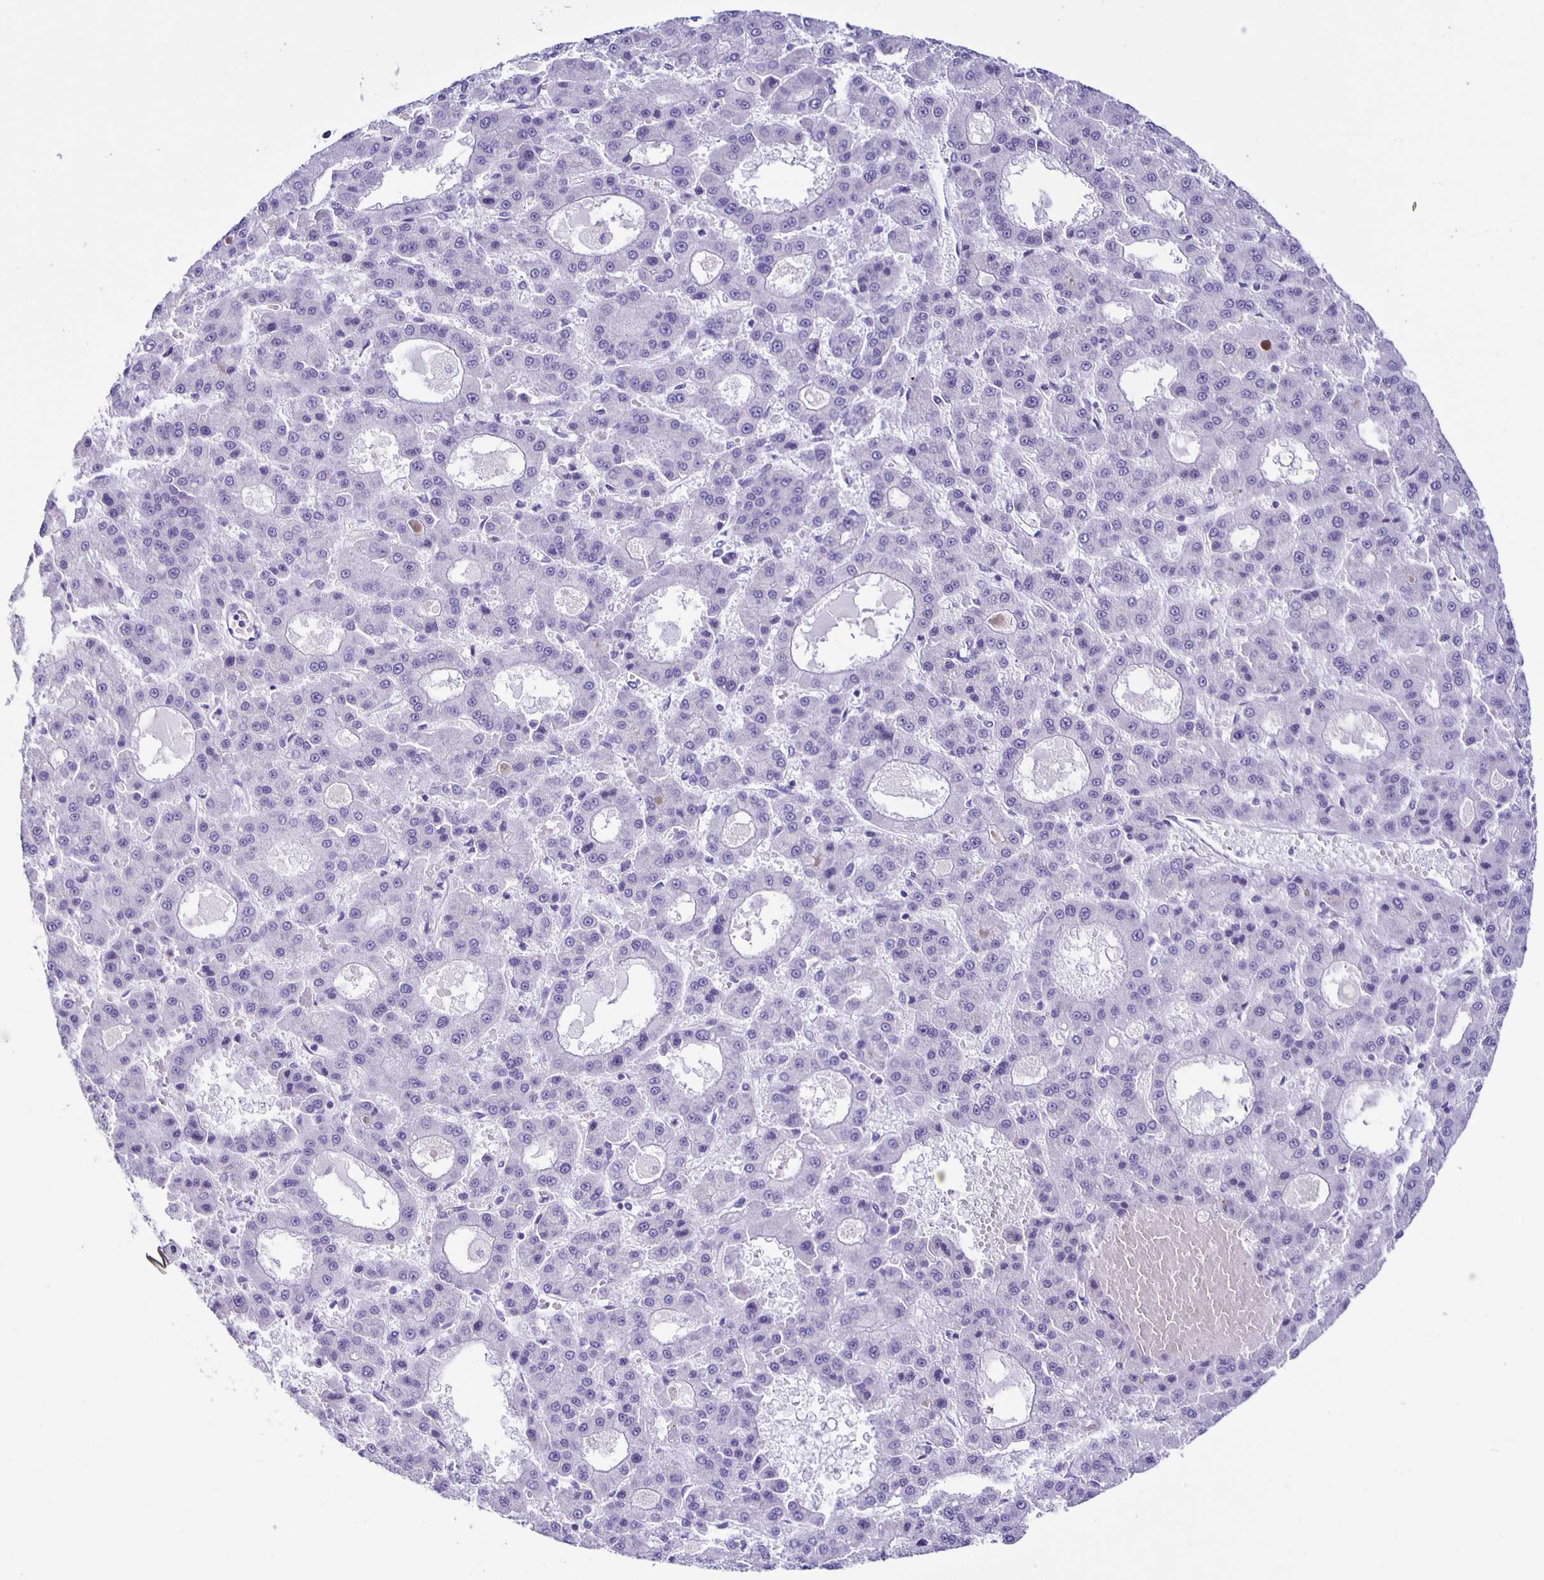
{"staining": {"intensity": "negative", "quantity": "none", "location": "none"}, "tissue": "liver cancer", "cell_type": "Tumor cells", "image_type": "cancer", "snomed": [{"axis": "morphology", "description": "Carcinoma, Hepatocellular, NOS"}, {"axis": "topography", "description": "Liver"}], "caption": "Liver cancer was stained to show a protein in brown. There is no significant expression in tumor cells. (DAB (3,3'-diaminobenzidine) IHC with hematoxylin counter stain).", "gene": "AQP6", "patient": {"sex": "male", "age": 70}}